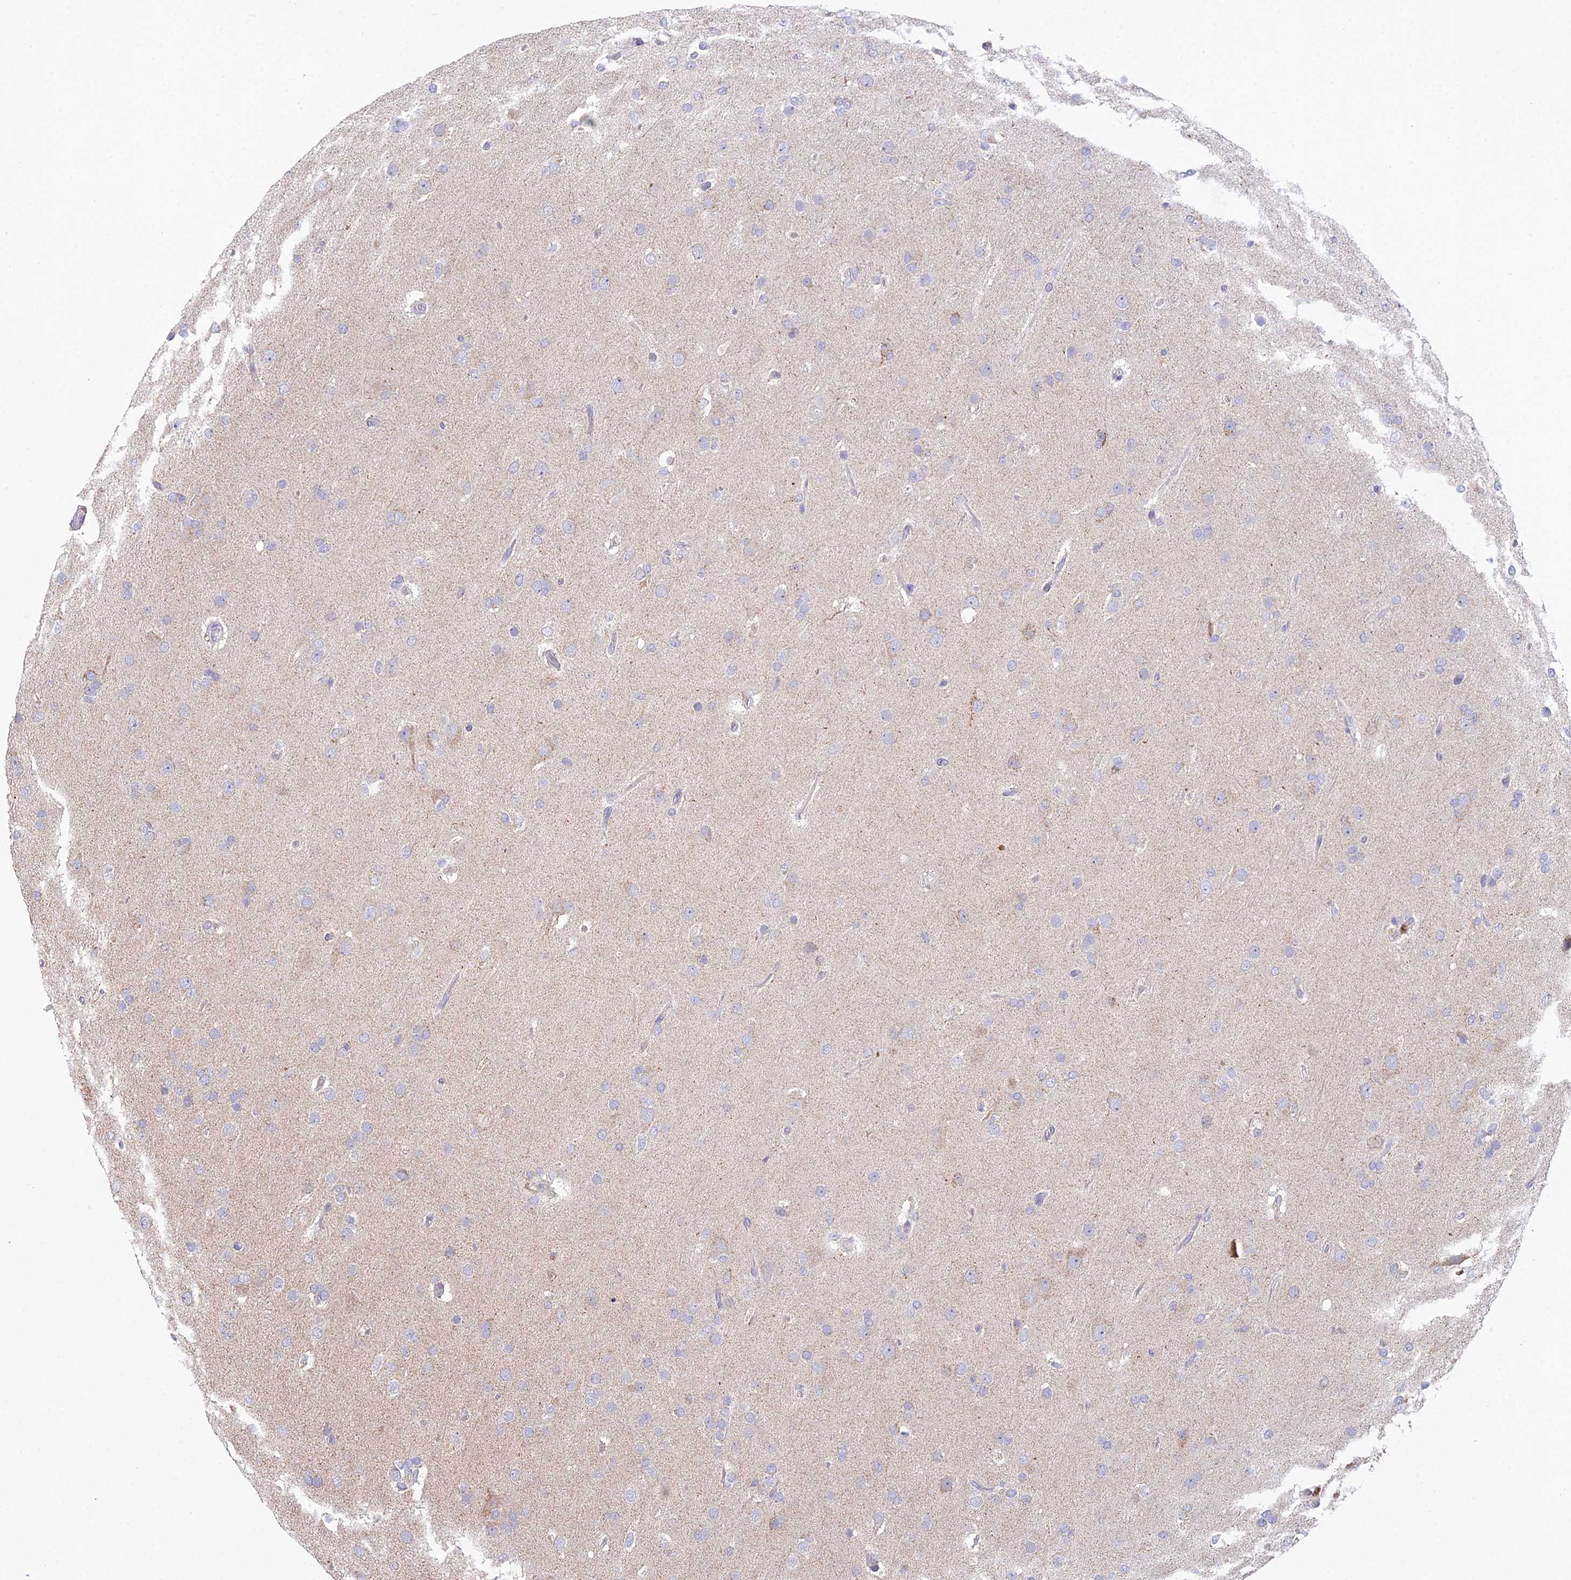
{"staining": {"intensity": "negative", "quantity": "none", "location": "none"}, "tissue": "glioma", "cell_type": "Tumor cells", "image_type": "cancer", "snomed": [{"axis": "morphology", "description": "Glioma, malignant, Low grade"}, {"axis": "topography", "description": "Brain"}], "caption": "The immunohistochemistry image has no significant positivity in tumor cells of glioma tissue. (Stains: DAB (3,3'-diaminobenzidine) IHC with hematoxylin counter stain, Microscopy: brightfield microscopy at high magnification).", "gene": "CFAP206", "patient": {"sex": "male", "age": 65}}